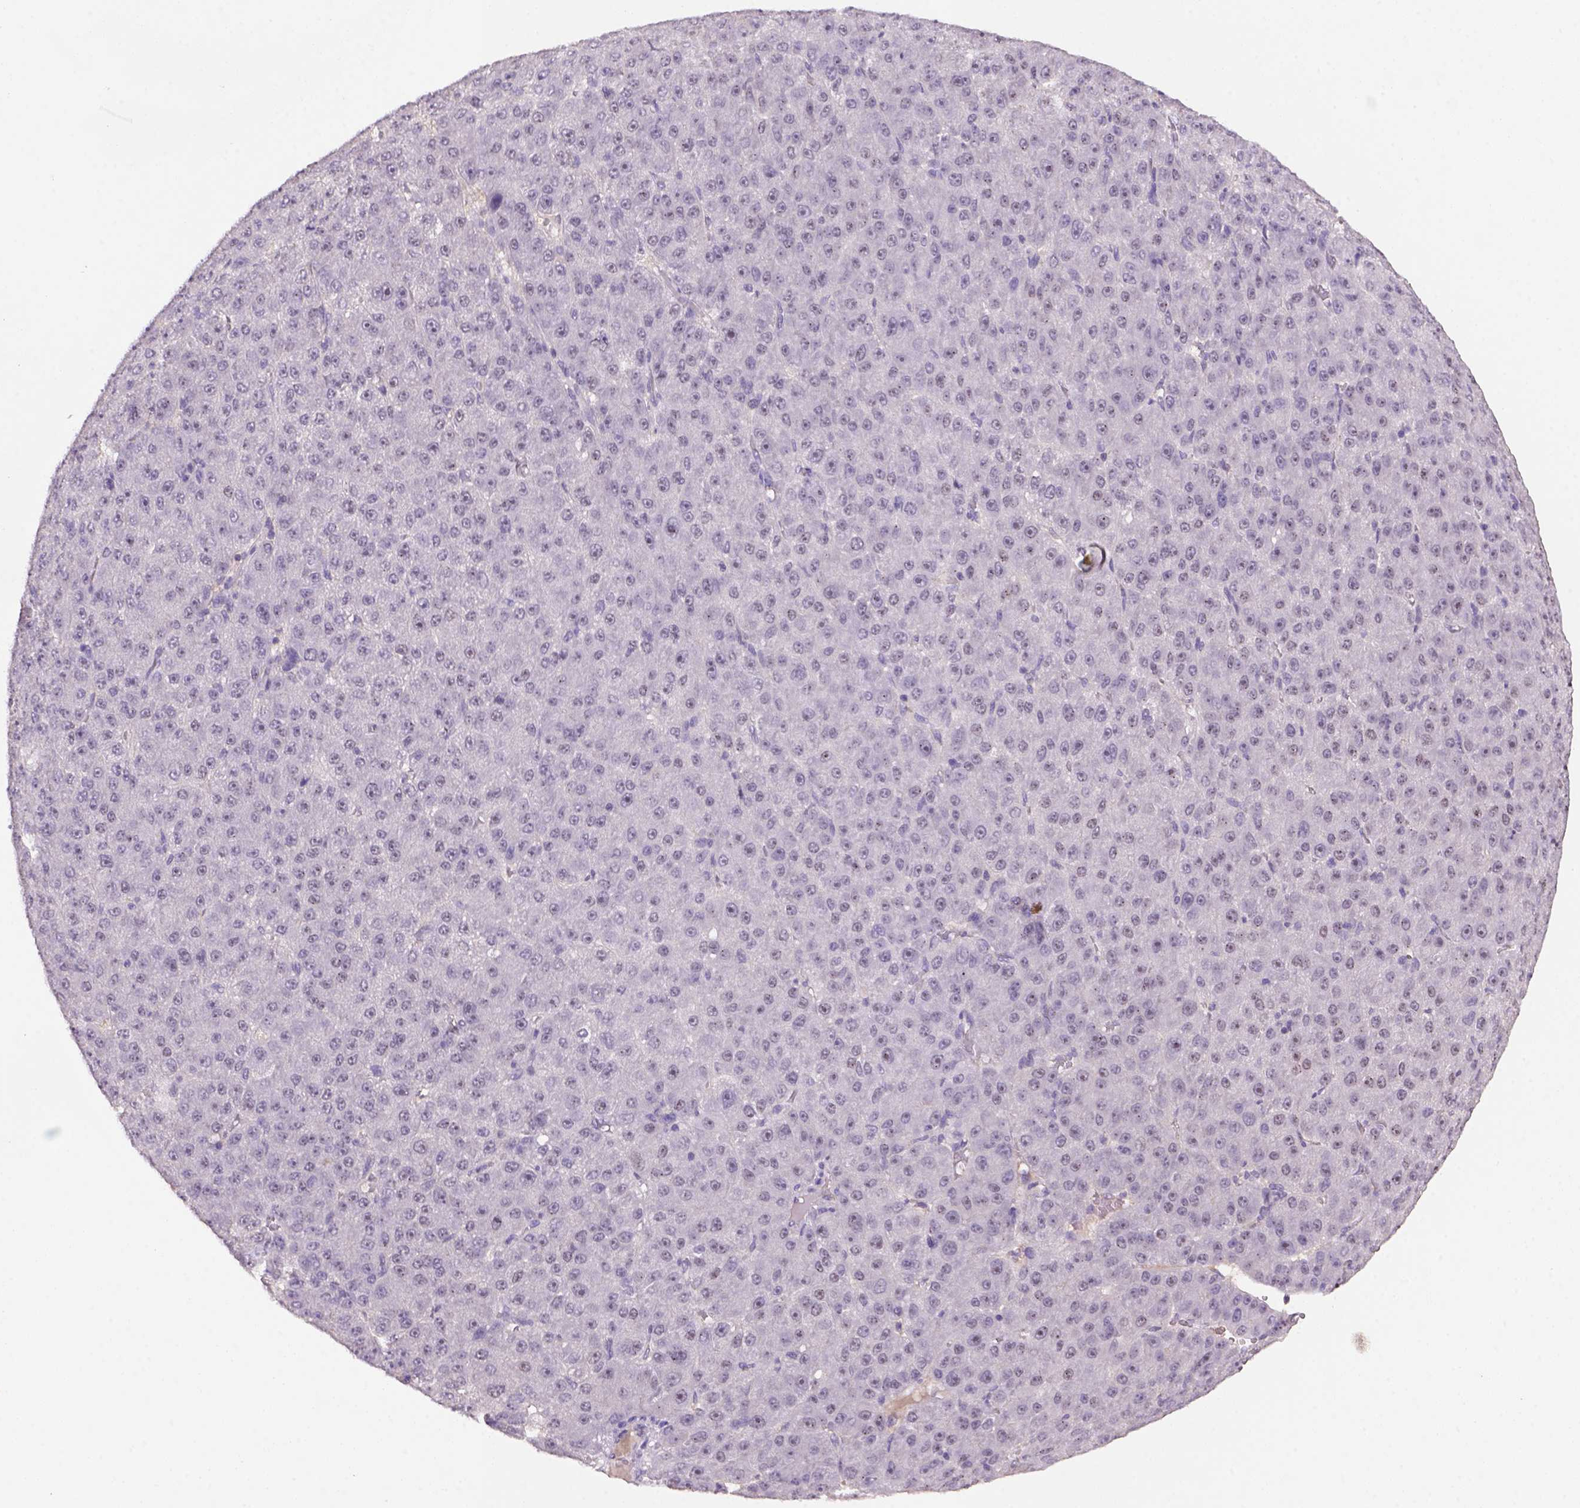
{"staining": {"intensity": "weak", "quantity": "<25%", "location": "nuclear"}, "tissue": "liver cancer", "cell_type": "Tumor cells", "image_type": "cancer", "snomed": [{"axis": "morphology", "description": "Carcinoma, Hepatocellular, NOS"}, {"axis": "topography", "description": "Liver"}], "caption": "Immunohistochemistry (IHC) image of human liver cancer stained for a protein (brown), which exhibits no staining in tumor cells. The staining was performed using DAB (3,3'-diaminobenzidine) to visualize the protein expression in brown, while the nuclei were stained in blue with hematoxylin (Magnification: 20x).", "gene": "SCML4", "patient": {"sex": "male", "age": 67}}